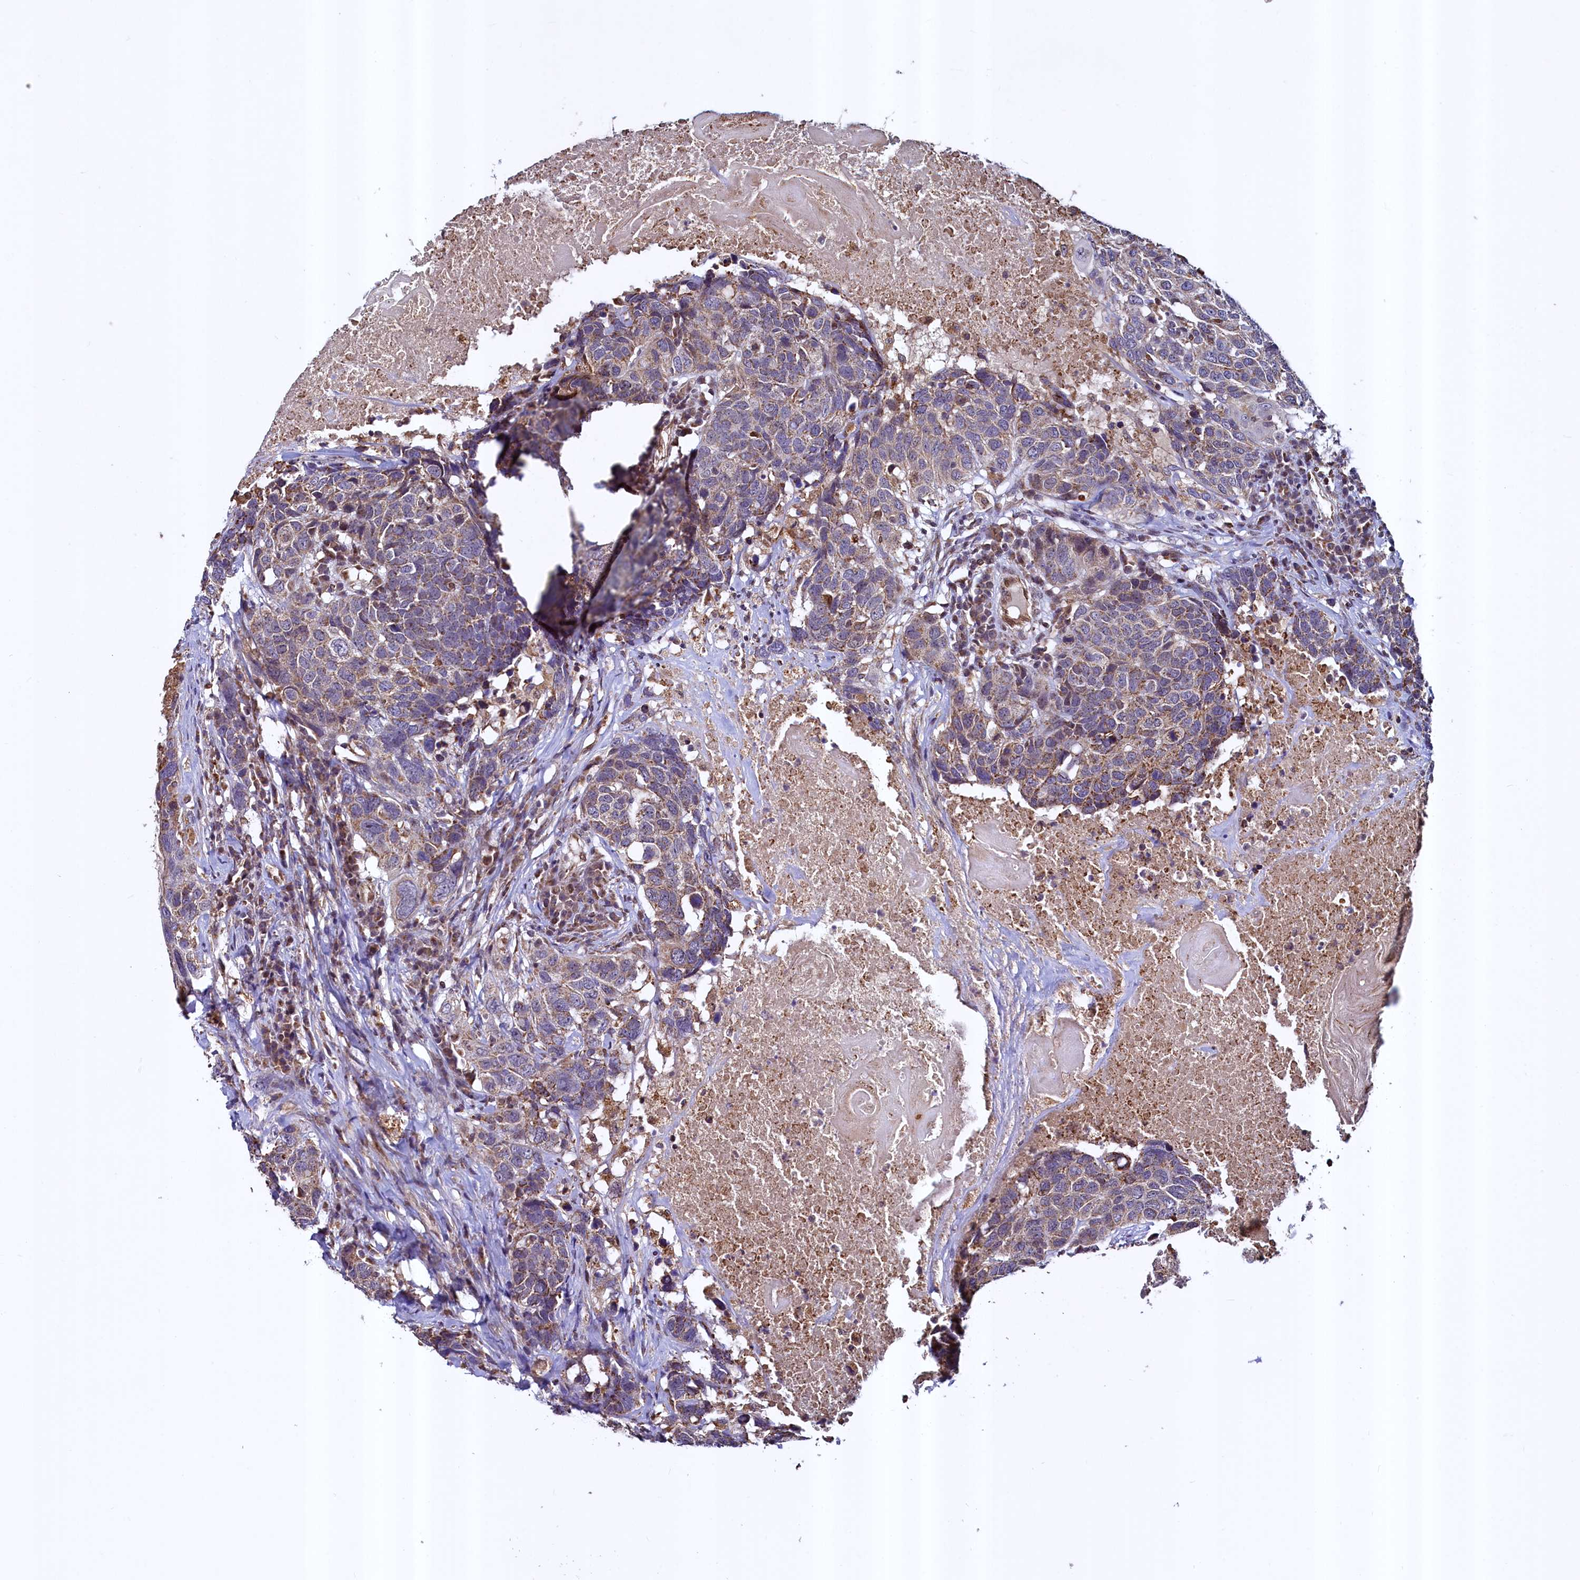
{"staining": {"intensity": "weak", "quantity": "25%-75%", "location": "cytoplasmic/membranous"}, "tissue": "head and neck cancer", "cell_type": "Tumor cells", "image_type": "cancer", "snomed": [{"axis": "morphology", "description": "Squamous cell carcinoma, NOS"}, {"axis": "topography", "description": "Head-Neck"}], "caption": "An immunohistochemistry image of tumor tissue is shown. Protein staining in brown shows weak cytoplasmic/membranous positivity in head and neck squamous cell carcinoma within tumor cells.", "gene": "ZNF577", "patient": {"sex": "male", "age": 66}}